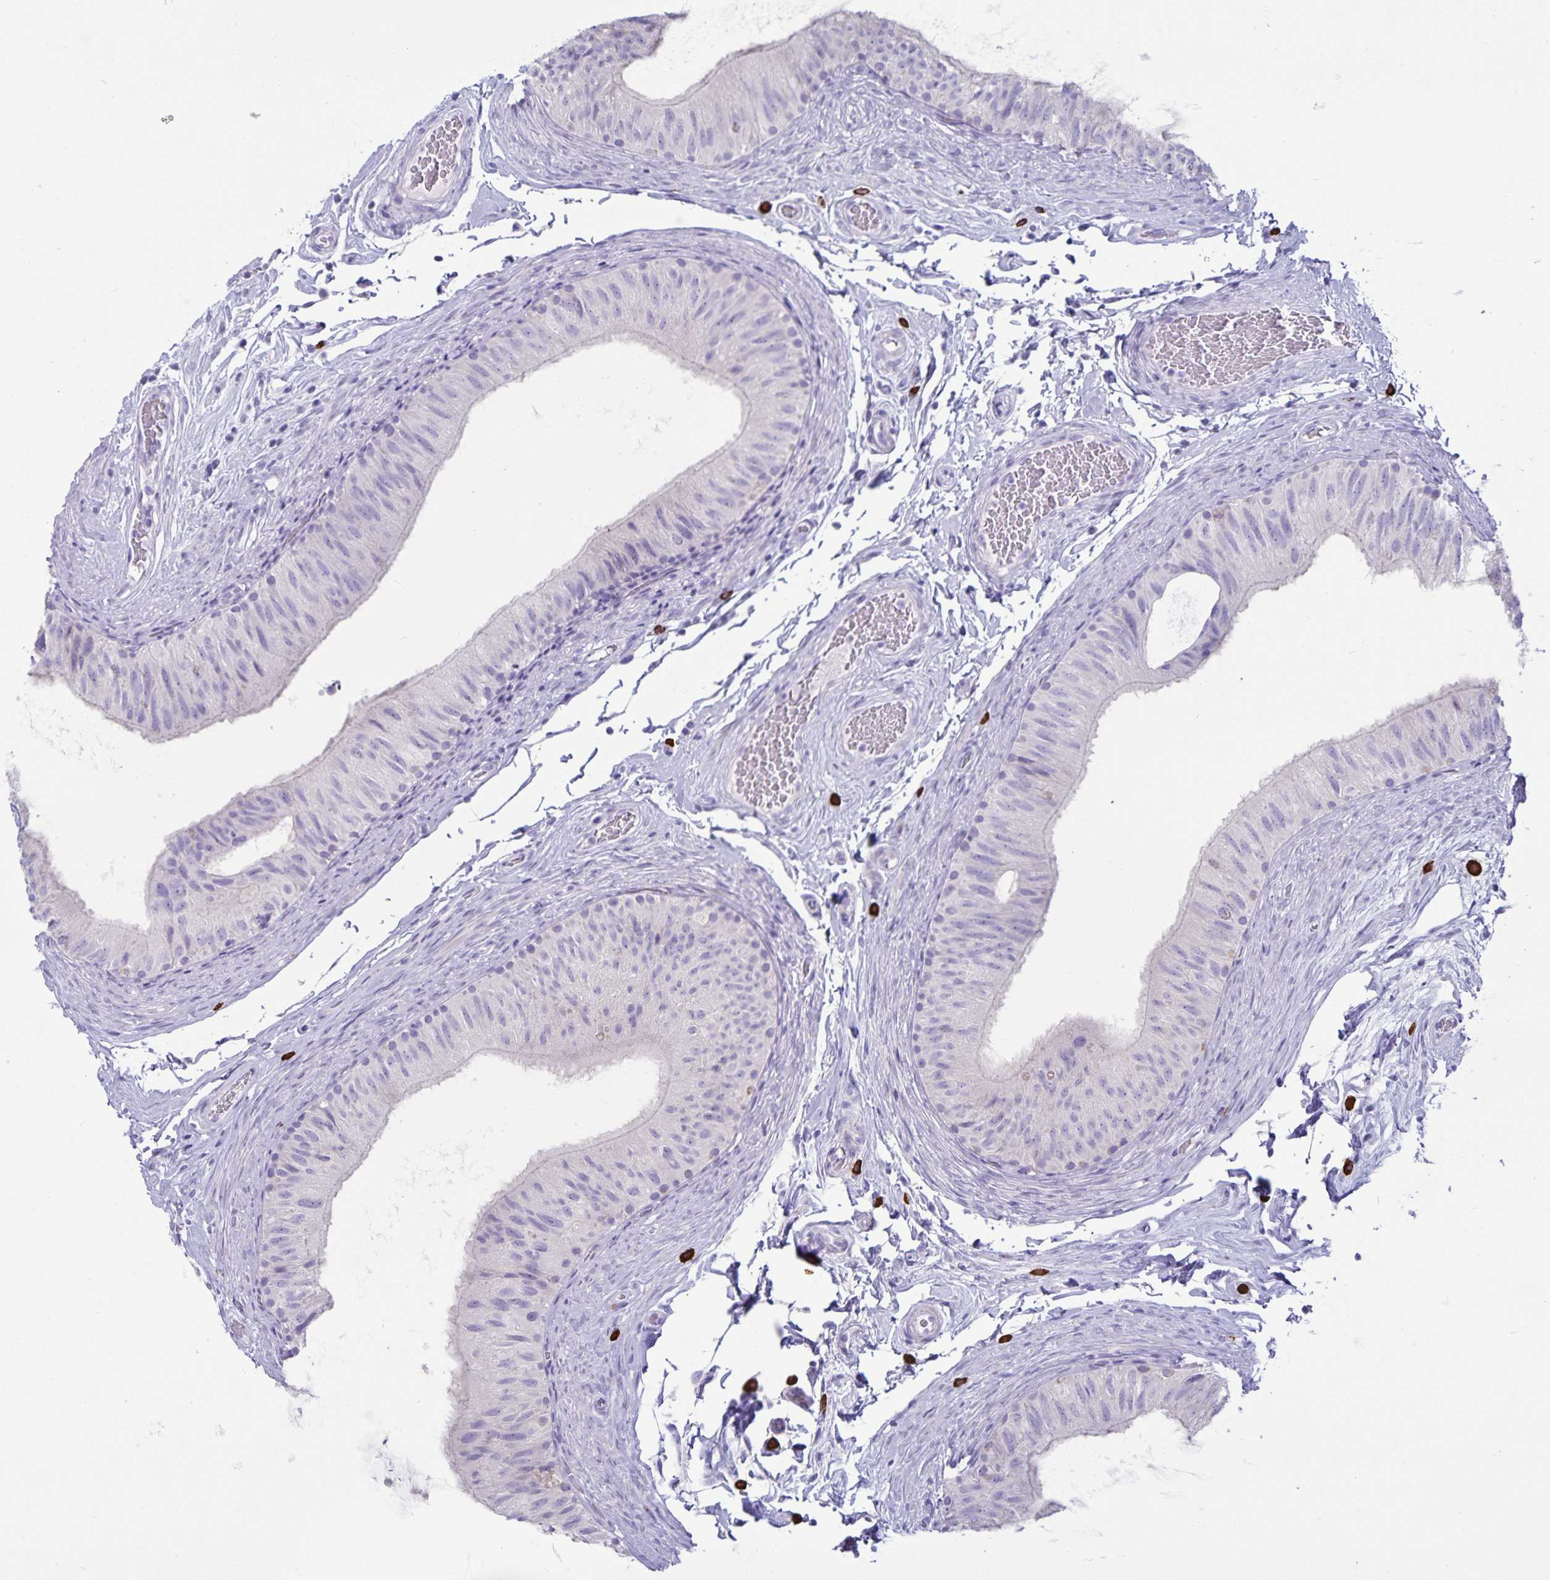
{"staining": {"intensity": "negative", "quantity": "none", "location": "none"}, "tissue": "epididymis", "cell_type": "Glandular cells", "image_type": "normal", "snomed": [{"axis": "morphology", "description": "Normal tissue, NOS"}, {"axis": "topography", "description": "Epididymis, spermatic cord, NOS"}, {"axis": "topography", "description": "Epididymis"}], "caption": "Immunohistochemistry micrograph of normal epididymis: human epididymis stained with DAB shows no significant protein staining in glandular cells.", "gene": "IBTK", "patient": {"sex": "male", "age": 31}}